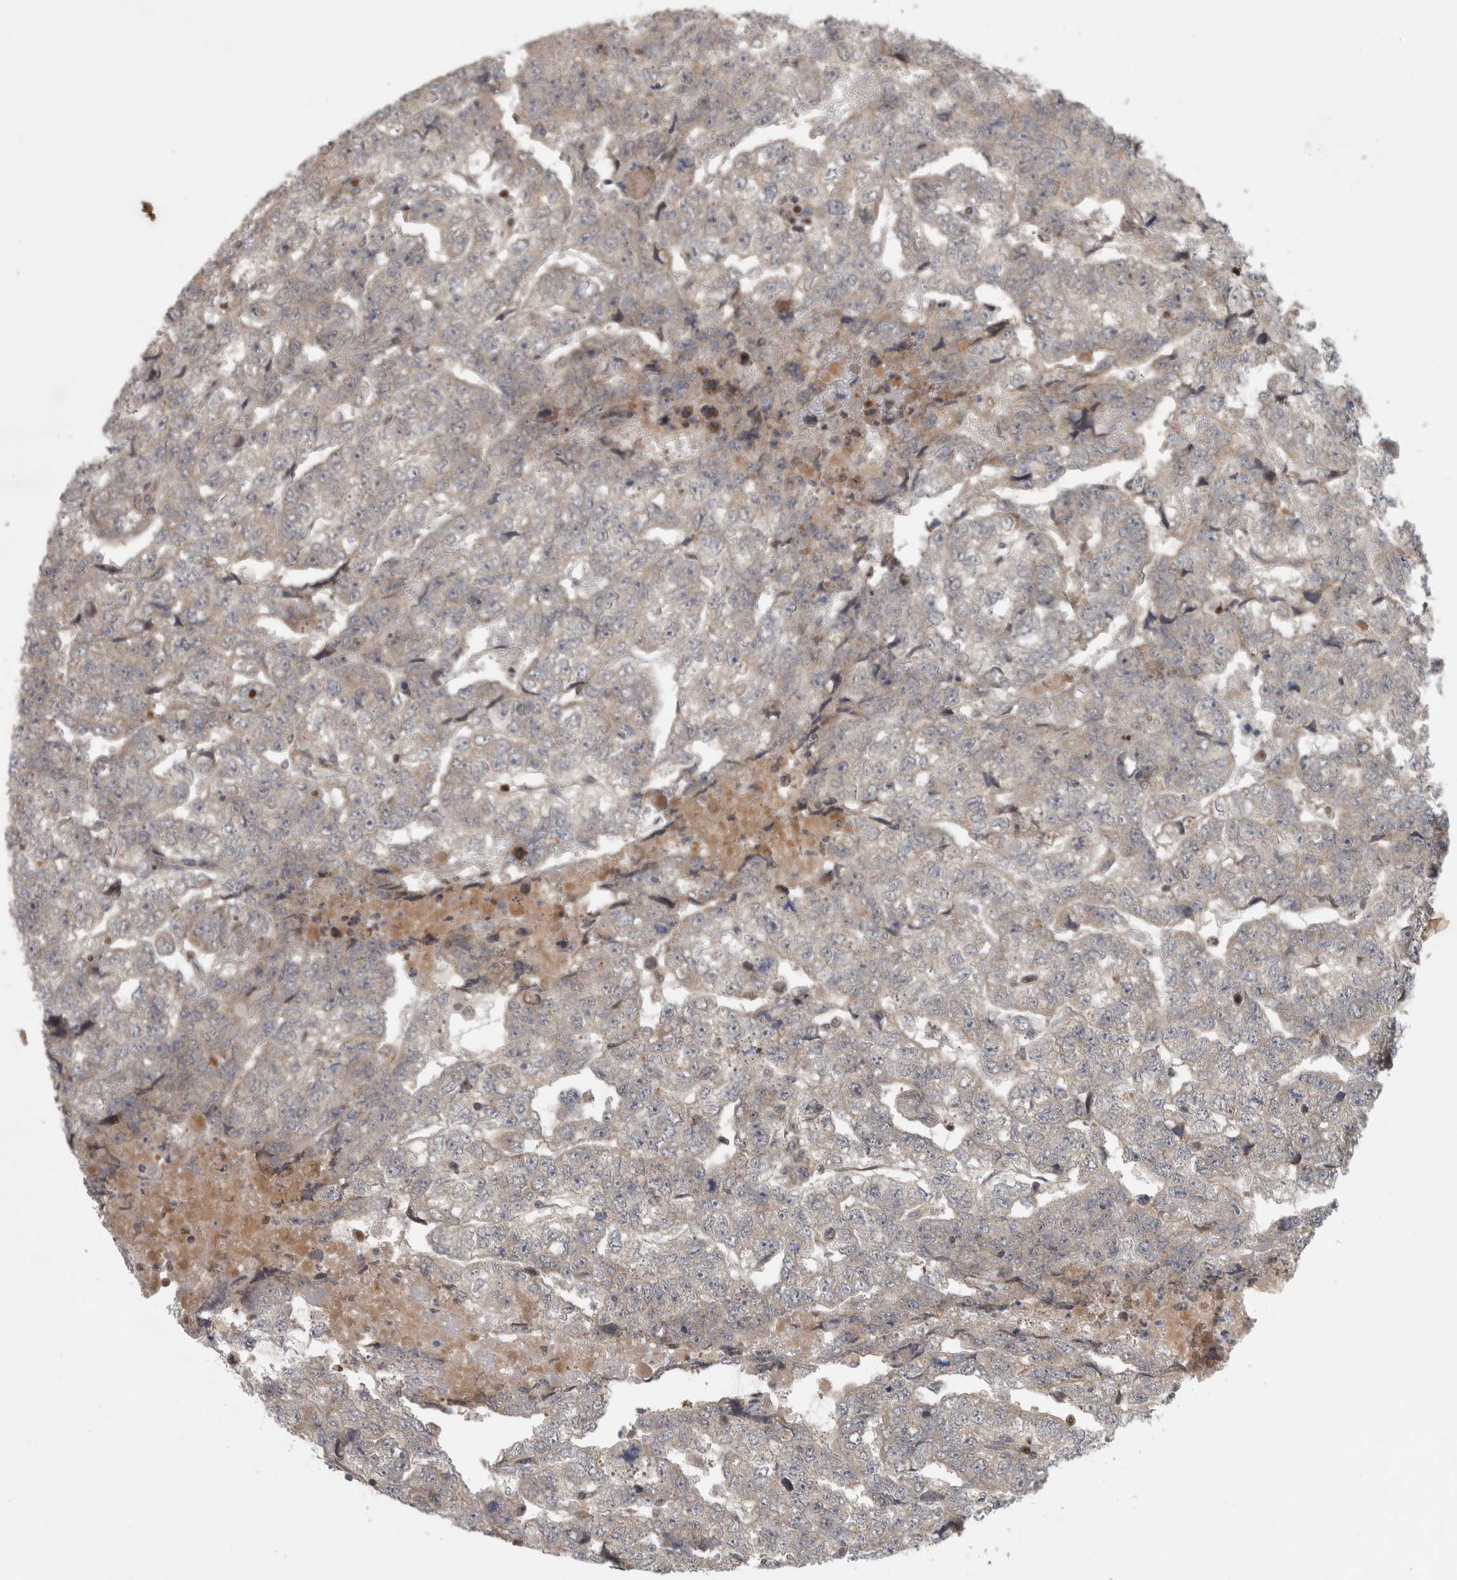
{"staining": {"intensity": "weak", "quantity": "25%-75%", "location": "cytoplasmic/membranous"}, "tissue": "testis cancer", "cell_type": "Tumor cells", "image_type": "cancer", "snomed": [{"axis": "morphology", "description": "Carcinoma, Embryonal, NOS"}, {"axis": "topography", "description": "Testis"}], "caption": "An IHC histopathology image of tumor tissue is shown. Protein staining in brown shows weak cytoplasmic/membranous positivity in testis cancer (embryonal carcinoma) within tumor cells.", "gene": "KDM8", "patient": {"sex": "male", "age": 36}}